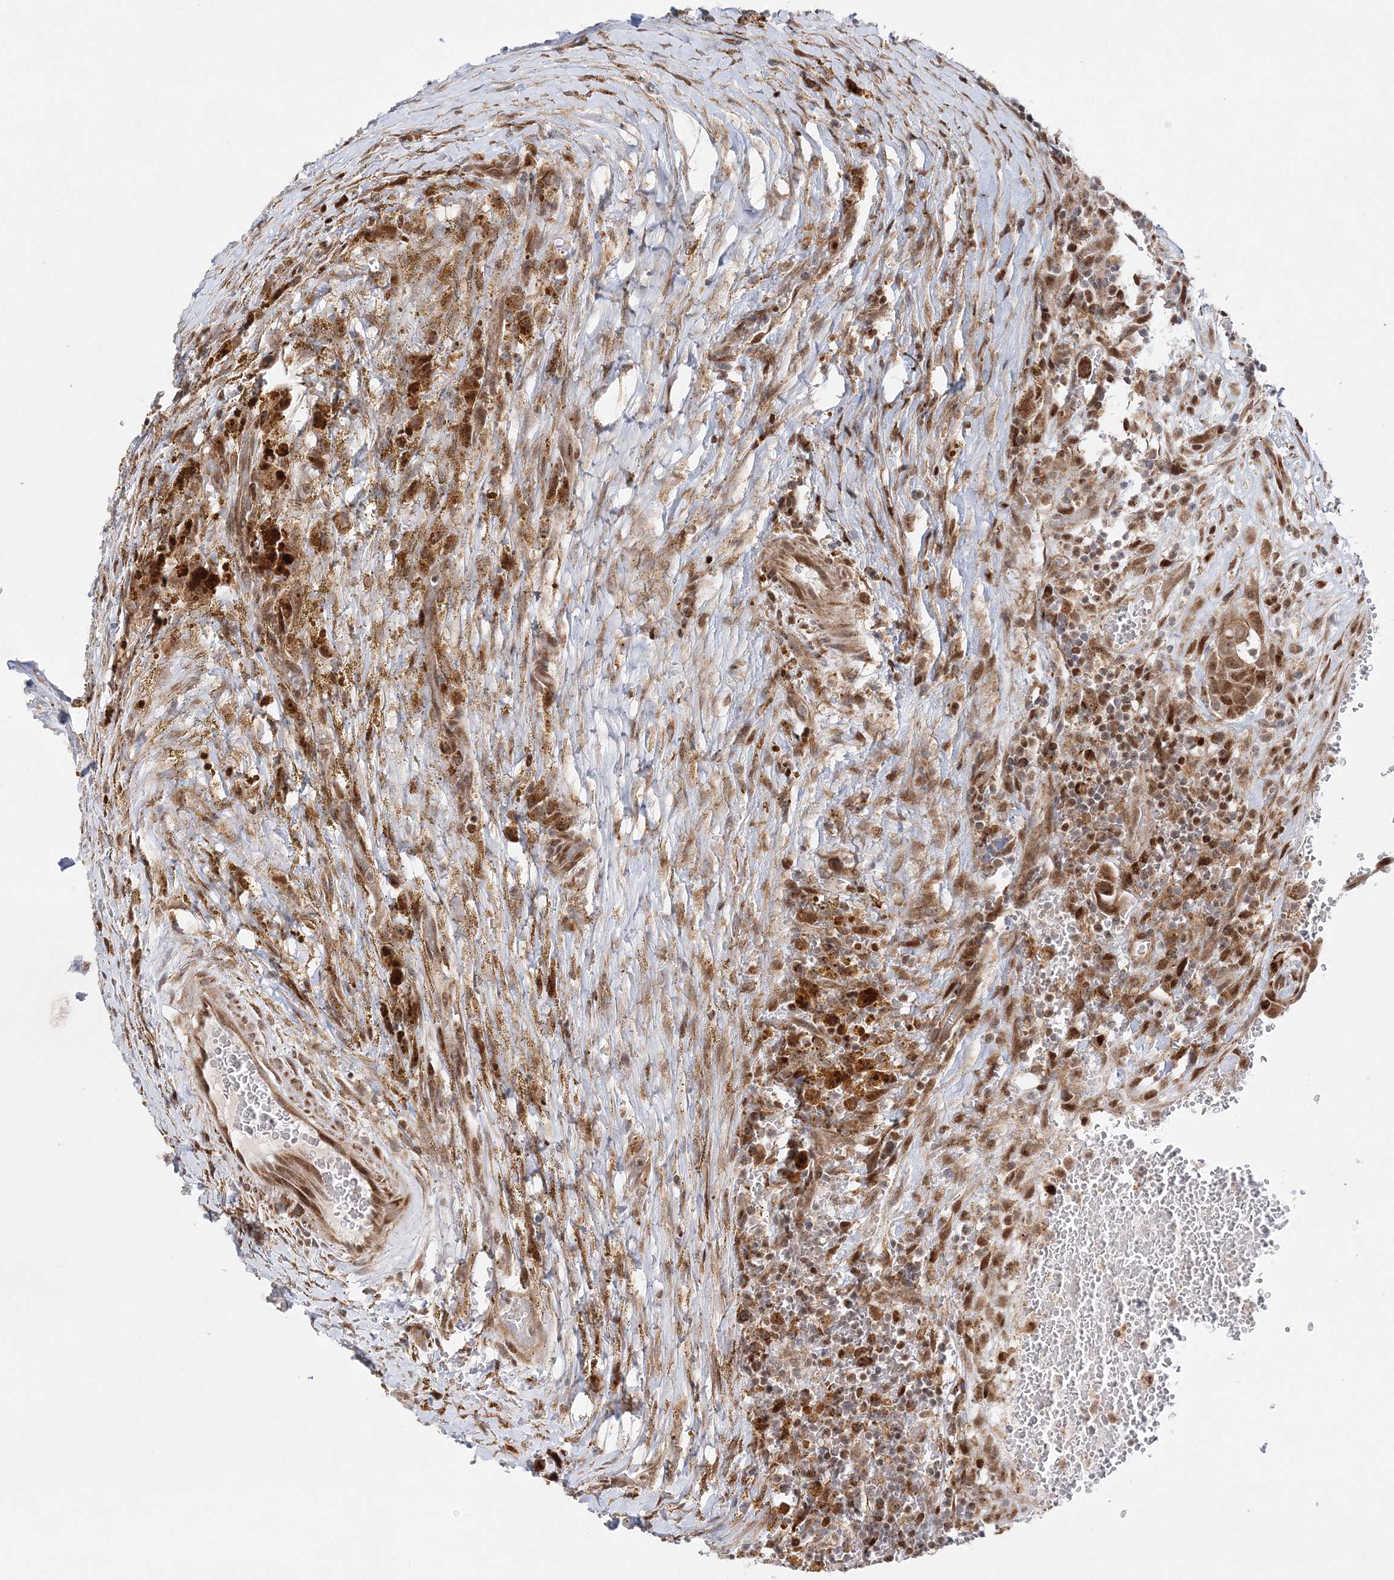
{"staining": {"intensity": "moderate", "quantity": ">75%", "location": "cytoplasmic/membranous,nuclear"}, "tissue": "thyroid cancer", "cell_type": "Tumor cells", "image_type": "cancer", "snomed": [{"axis": "morphology", "description": "Papillary adenocarcinoma, NOS"}, {"axis": "topography", "description": "Thyroid gland"}], "caption": "Thyroid papillary adenocarcinoma stained for a protein reveals moderate cytoplasmic/membranous and nuclear positivity in tumor cells. Nuclei are stained in blue.", "gene": "RAB11FIP2", "patient": {"sex": "male", "age": 77}}